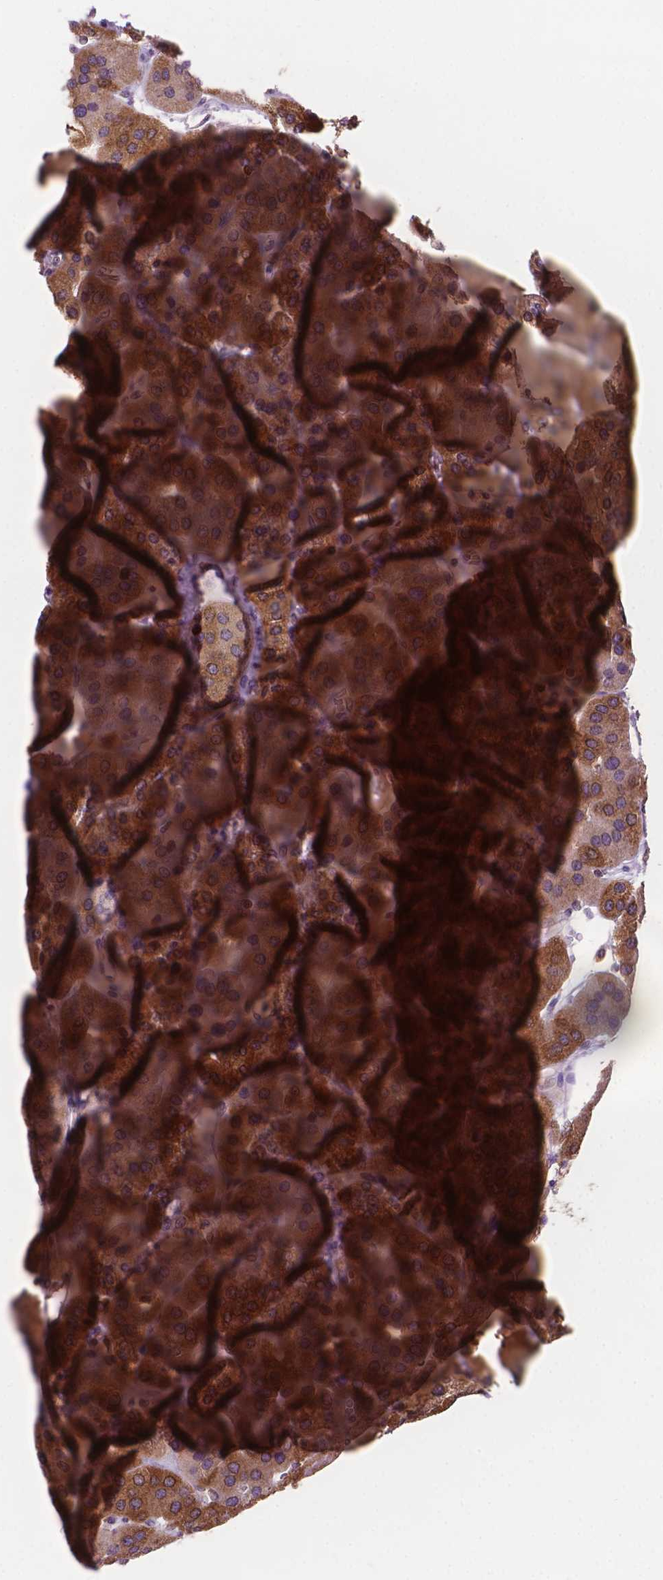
{"staining": {"intensity": "moderate", "quantity": ">75%", "location": "cytoplasmic/membranous"}, "tissue": "parathyroid gland", "cell_type": "Glandular cells", "image_type": "normal", "snomed": [{"axis": "morphology", "description": "Normal tissue, NOS"}, {"axis": "morphology", "description": "Adenoma, NOS"}, {"axis": "topography", "description": "Parathyroid gland"}], "caption": "The histopathology image reveals immunohistochemical staining of benign parathyroid gland. There is moderate cytoplasmic/membranous staining is present in approximately >75% of glandular cells.", "gene": "BCL2", "patient": {"sex": "female", "age": 86}}